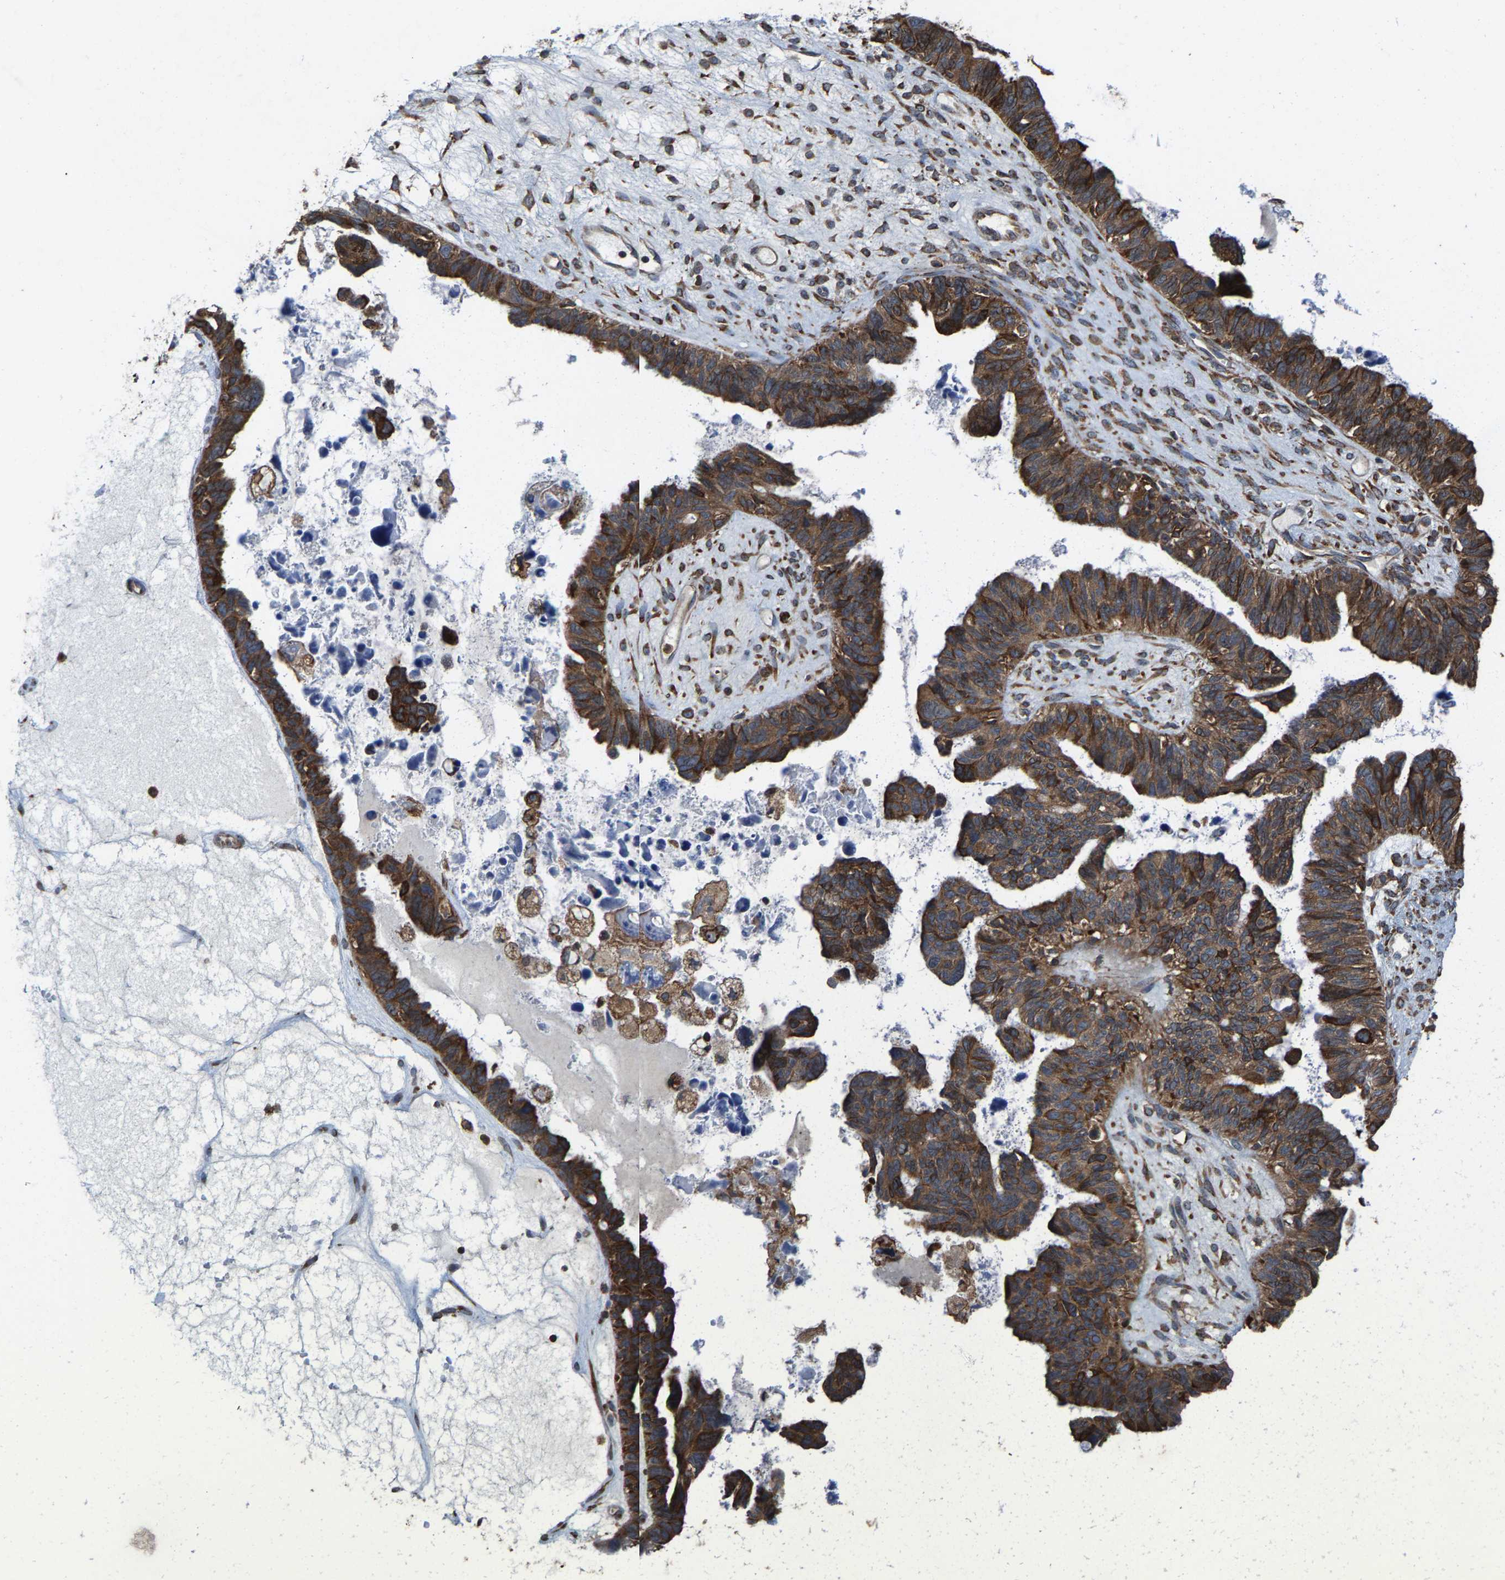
{"staining": {"intensity": "moderate", "quantity": ">75%", "location": "cytoplasmic/membranous"}, "tissue": "ovarian cancer", "cell_type": "Tumor cells", "image_type": "cancer", "snomed": [{"axis": "morphology", "description": "Cystadenocarcinoma, serous, NOS"}, {"axis": "topography", "description": "Ovary"}], "caption": "The photomicrograph shows immunohistochemical staining of ovarian cancer (serous cystadenocarcinoma). There is moderate cytoplasmic/membranous positivity is present in approximately >75% of tumor cells.", "gene": "FGD3", "patient": {"sex": "female", "age": 79}}